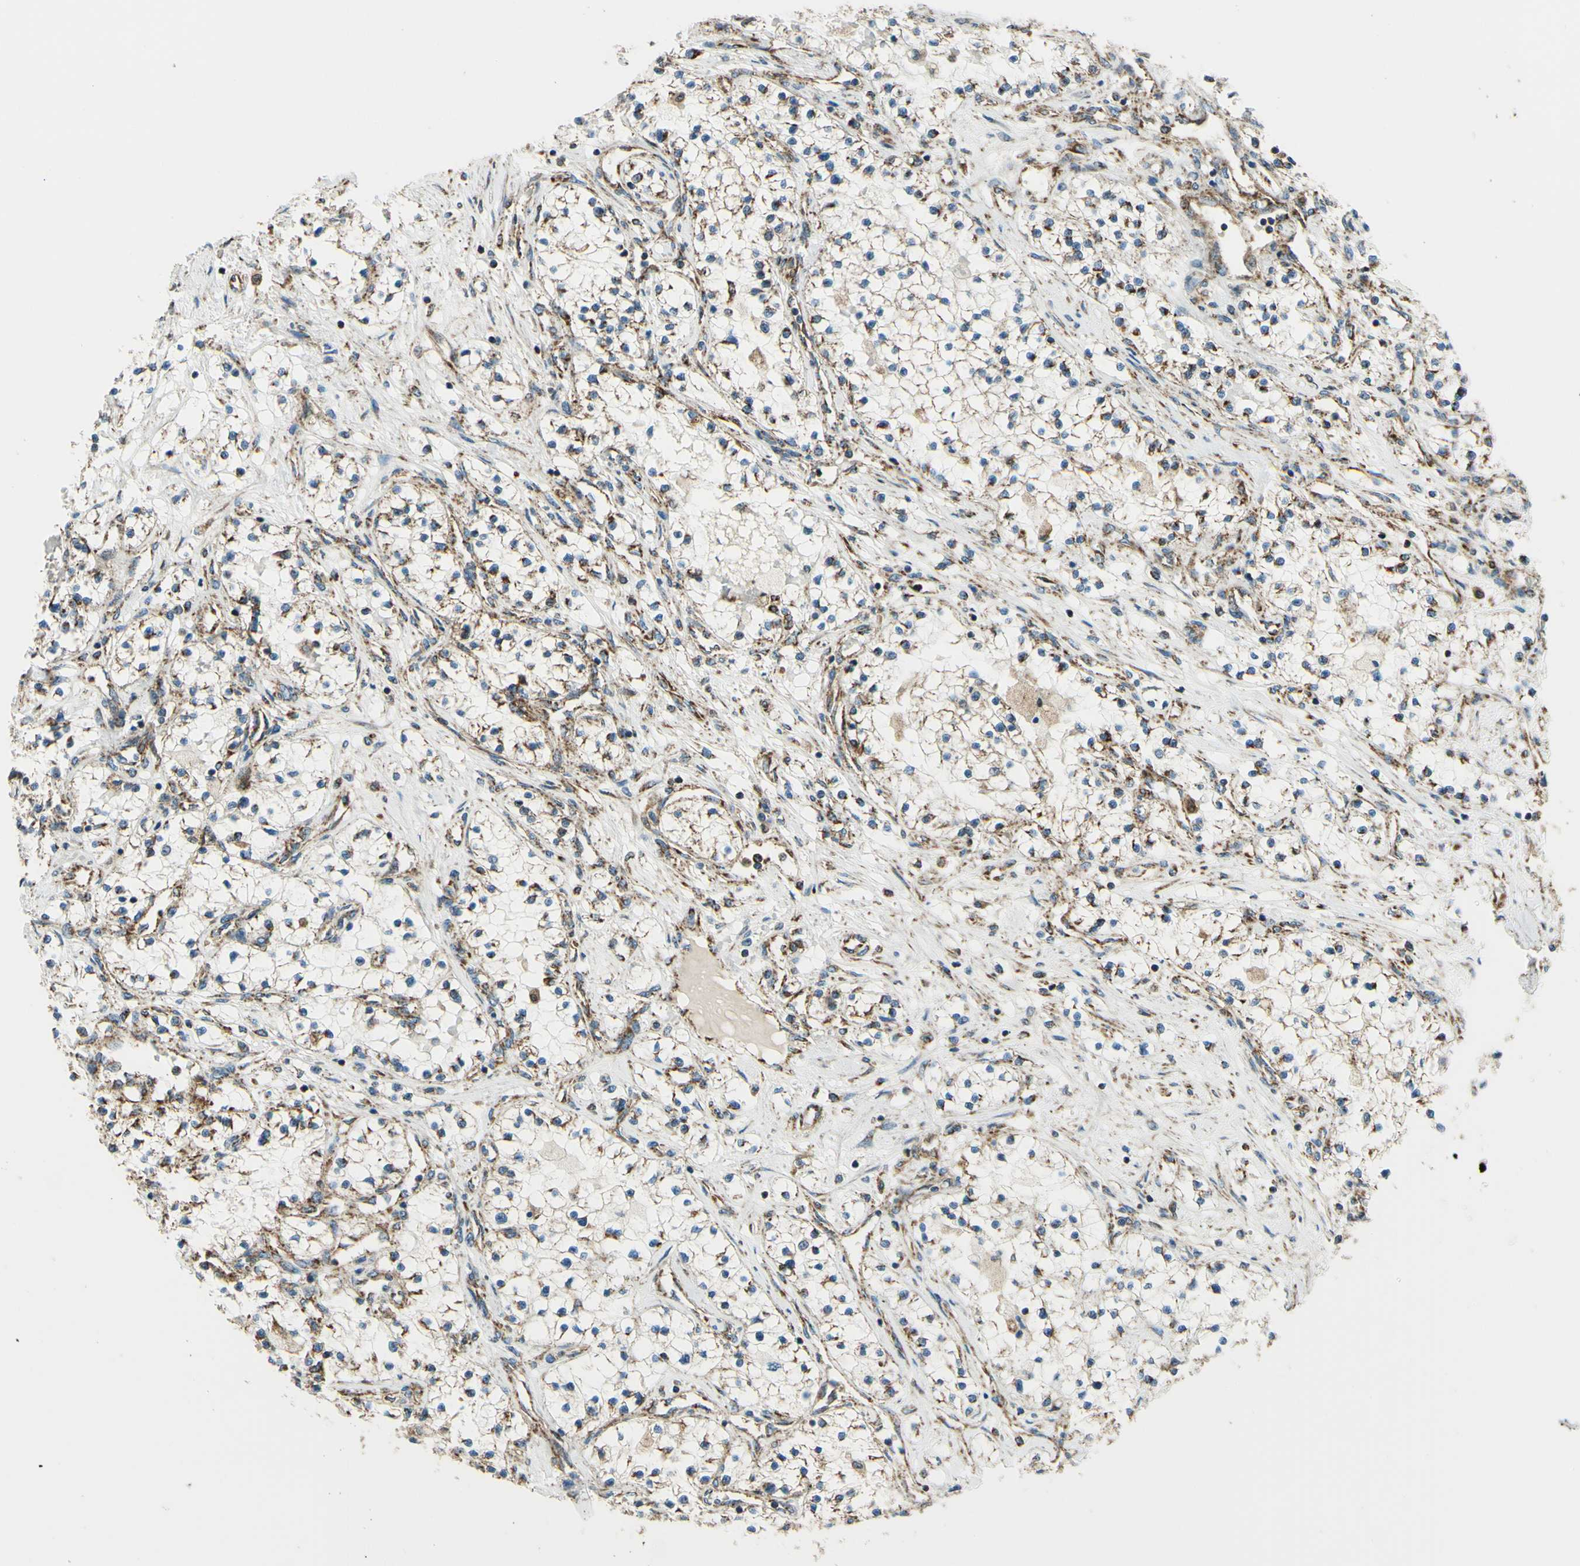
{"staining": {"intensity": "weak", "quantity": "25%-75%", "location": "cytoplasmic/membranous"}, "tissue": "renal cancer", "cell_type": "Tumor cells", "image_type": "cancer", "snomed": [{"axis": "morphology", "description": "Adenocarcinoma, NOS"}, {"axis": "topography", "description": "Kidney"}], "caption": "This micrograph shows IHC staining of human adenocarcinoma (renal), with low weak cytoplasmic/membranous positivity in about 25%-75% of tumor cells.", "gene": "MAVS", "patient": {"sex": "male", "age": 68}}